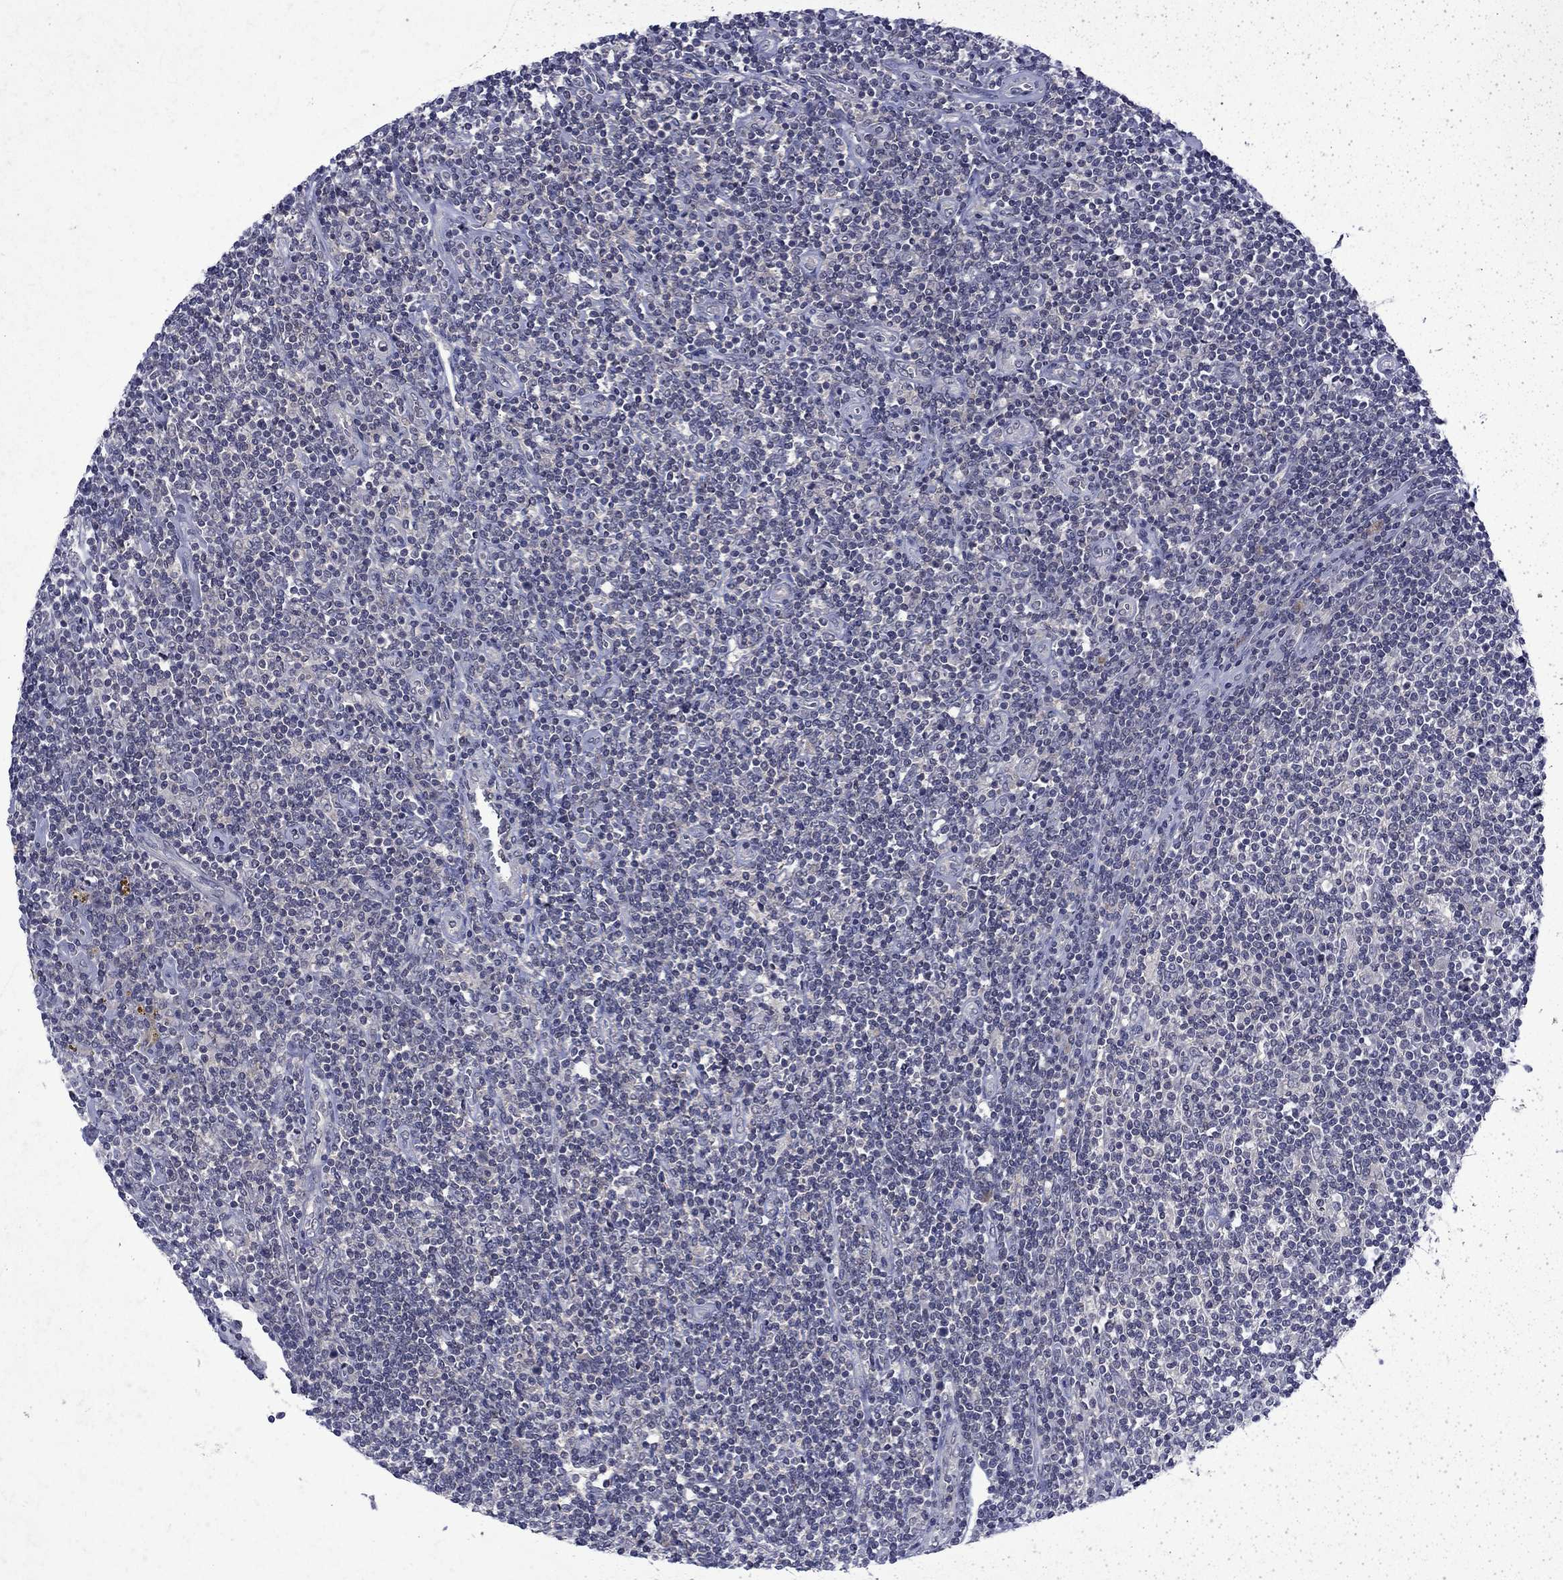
{"staining": {"intensity": "negative", "quantity": "none", "location": "none"}, "tissue": "lymphoma", "cell_type": "Tumor cells", "image_type": "cancer", "snomed": [{"axis": "morphology", "description": "Hodgkin's disease, NOS"}, {"axis": "topography", "description": "Lymph node"}], "caption": "An immunohistochemistry photomicrograph of Hodgkin's disease is shown. There is no staining in tumor cells of Hodgkin's disease. The staining is performed using DAB brown chromogen with nuclei counter-stained in using hematoxylin.", "gene": "CHAT", "patient": {"sex": "male", "age": 40}}